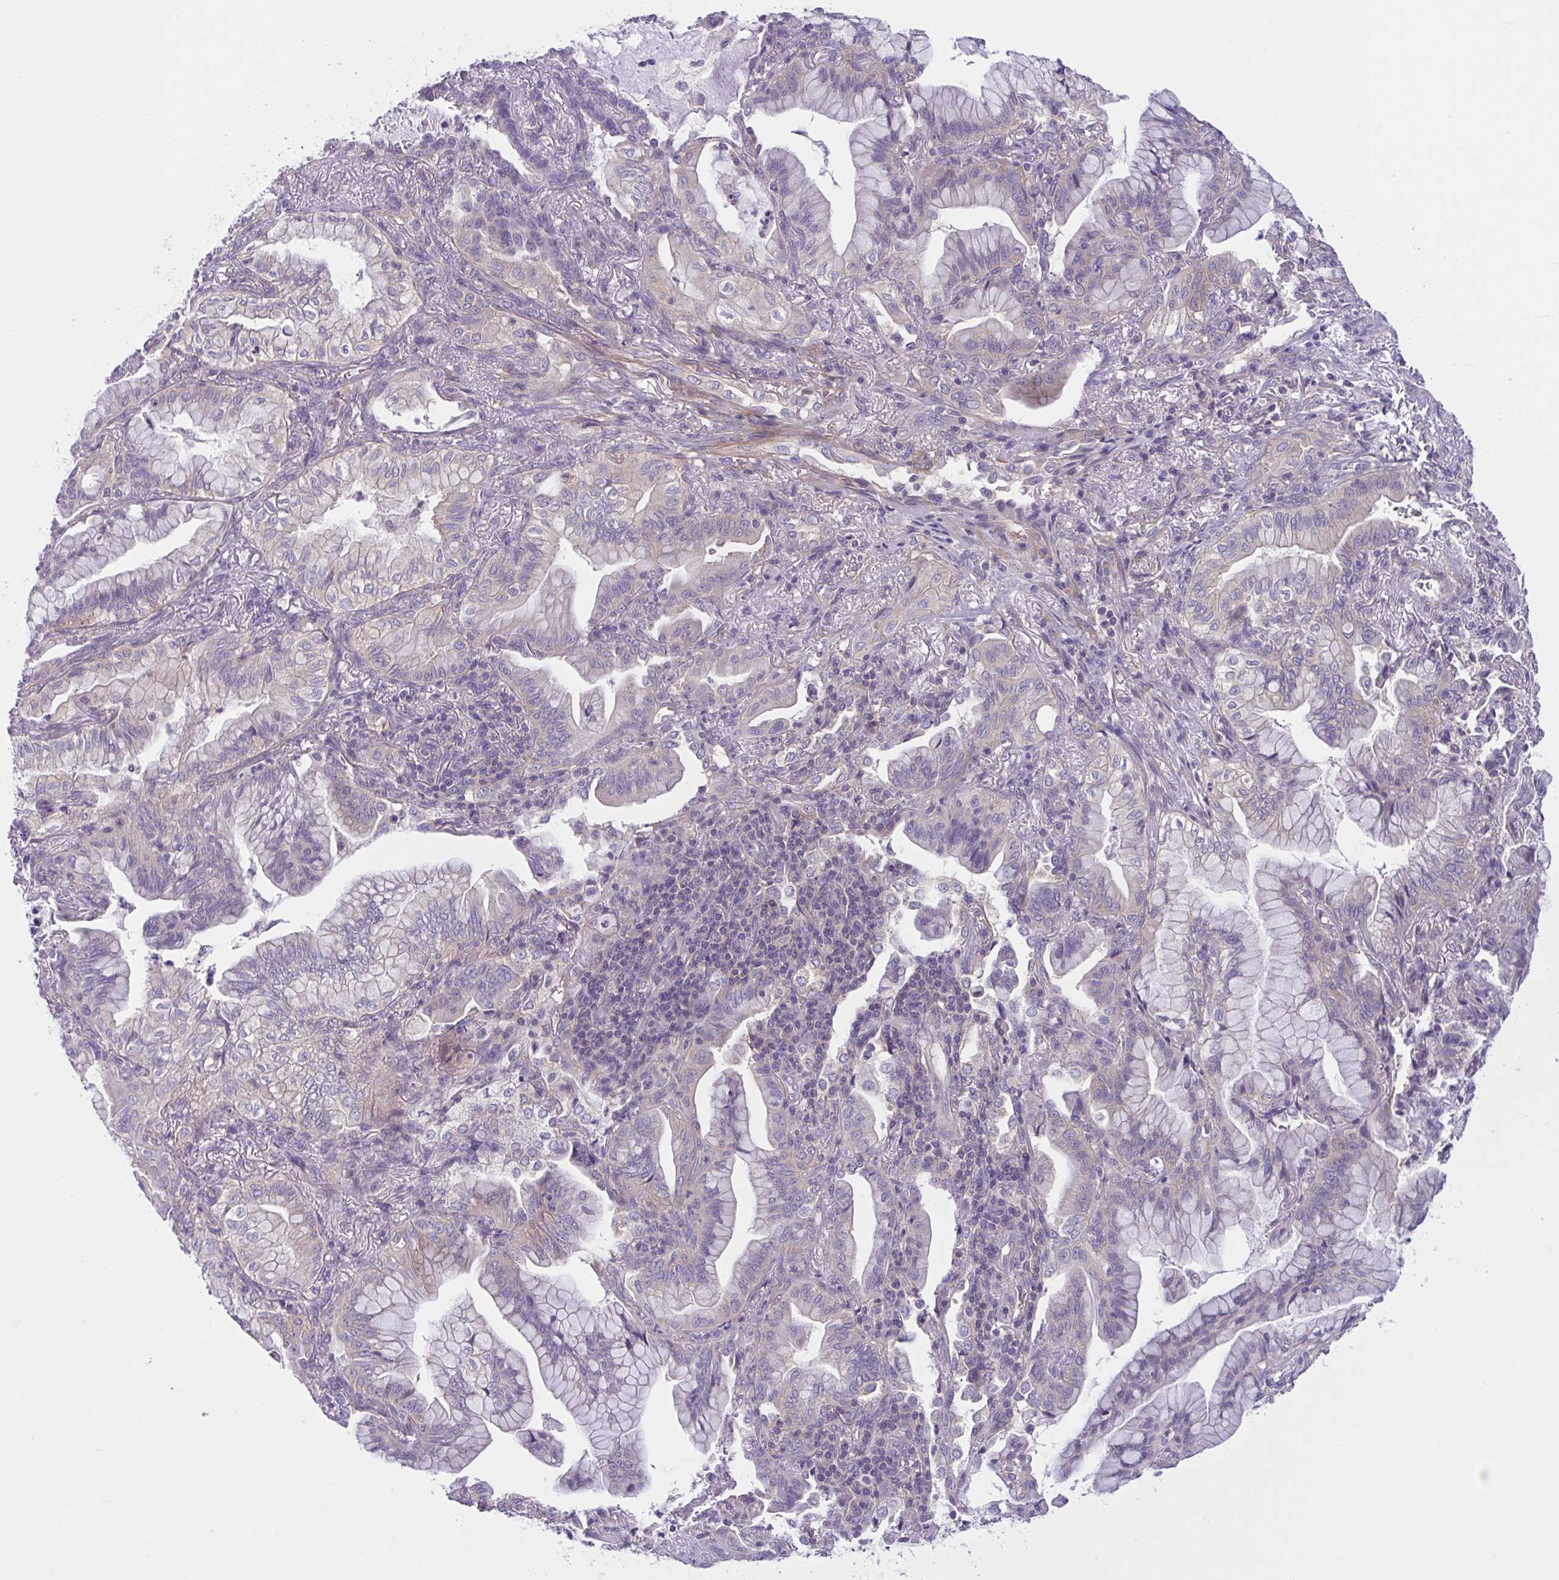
{"staining": {"intensity": "negative", "quantity": "none", "location": "none"}, "tissue": "lung cancer", "cell_type": "Tumor cells", "image_type": "cancer", "snomed": [{"axis": "morphology", "description": "Adenocarcinoma, NOS"}, {"axis": "topography", "description": "Lung"}], "caption": "DAB (3,3'-diaminobenzidine) immunohistochemical staining of adenocarcinoma (lung) demonstrates no significant expression in tumor cells. (DAB (3,3'-diaminobenzidine) immunohistochemistry with hematoxylin counter stain).", "gene": "WNT9B", "patient": {"sex": "male", "age": 77}}